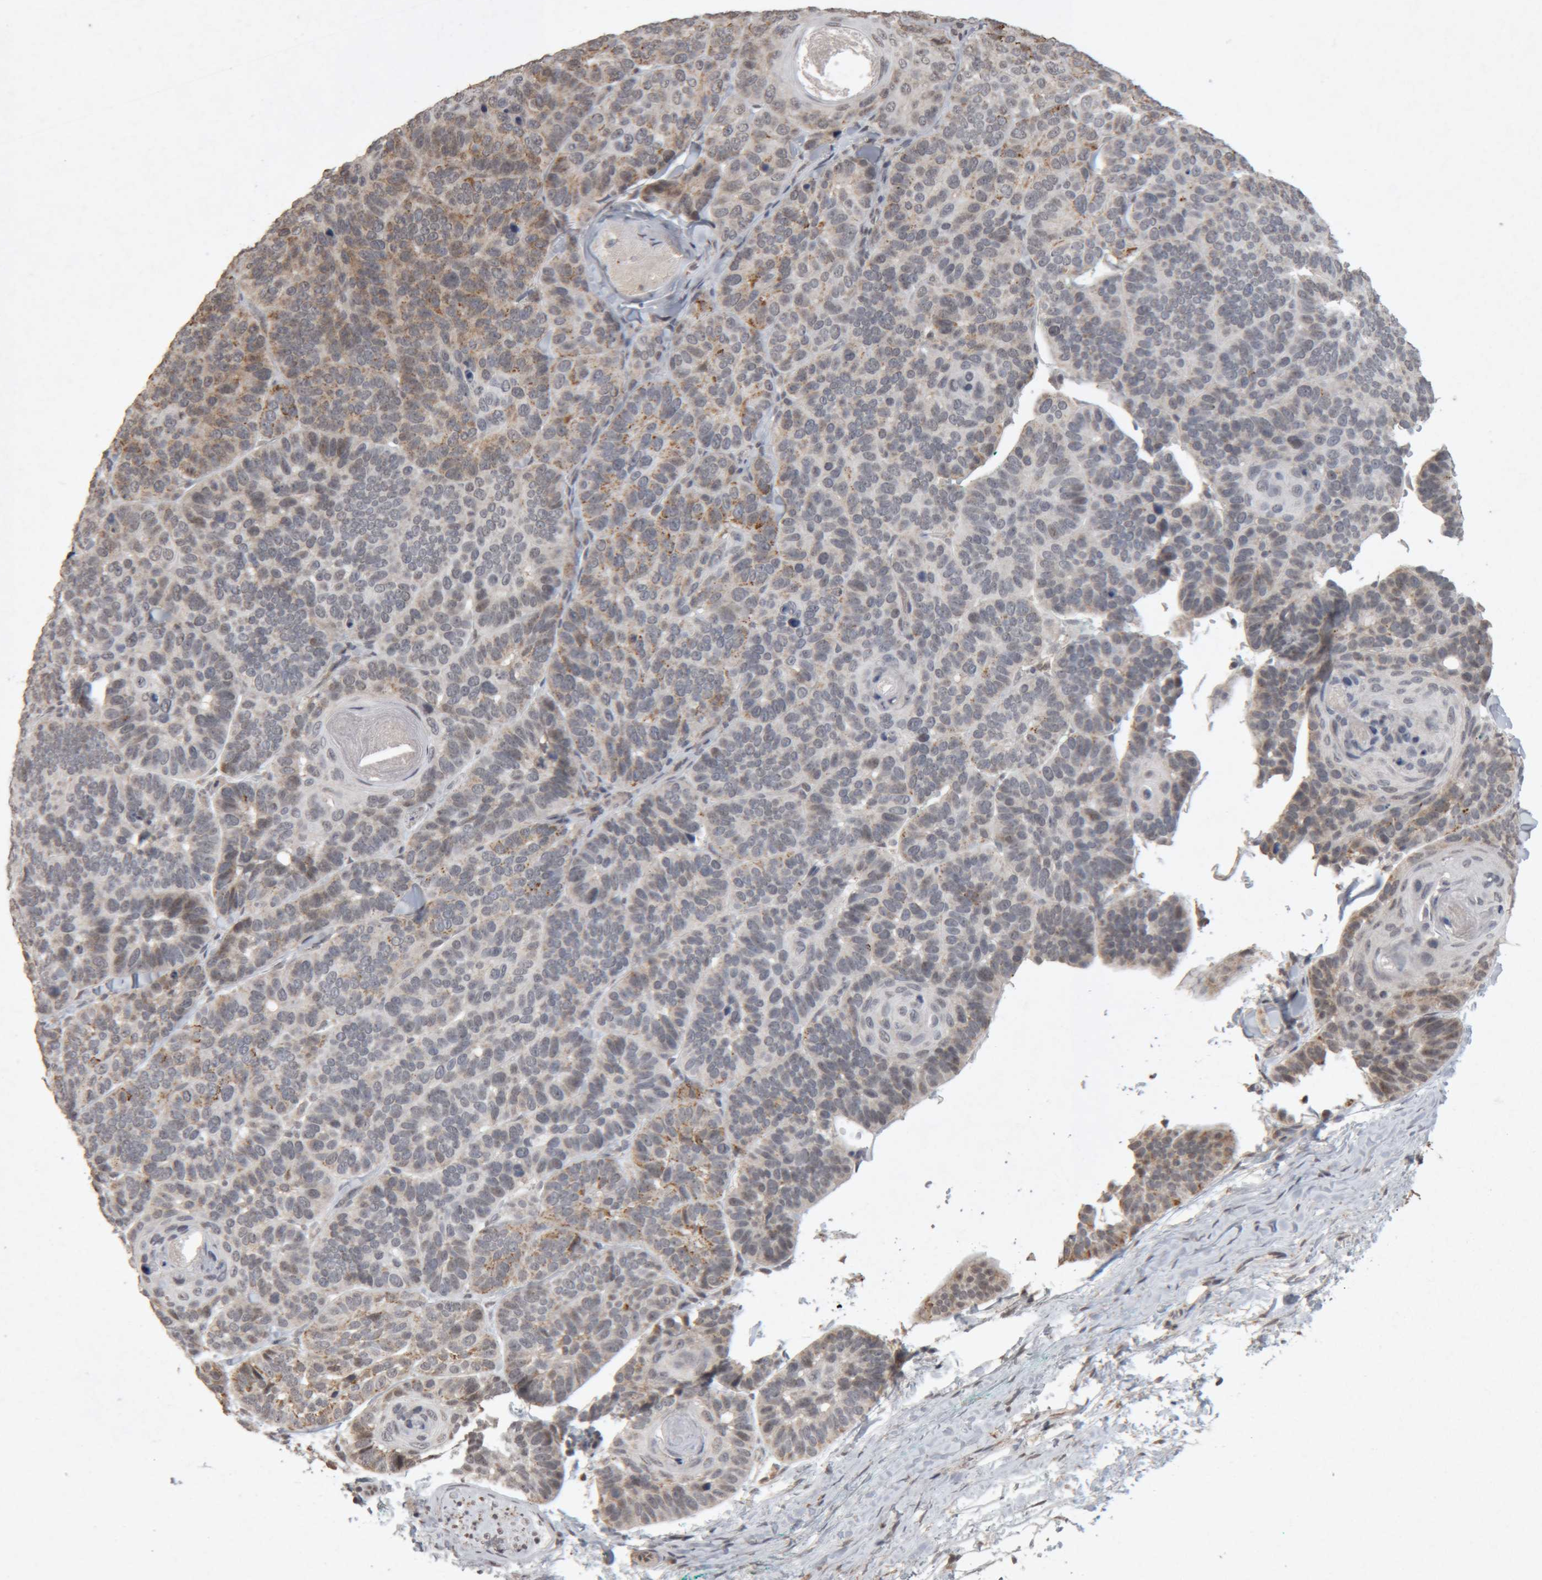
{"staining": {"intensity": "moderate", "quantity": "<25%", "location": "cytoplasmic/membranous"}, "tissue": "skin cancer", "cell_type": "Tumor cells", "image_type": "cancer", "snomed": [{"axis": "morphology", "description": "Basal cell carcinoma"}, {"axis": "topography", "description": "Skin"}], "caption": "Protein positivity by immunohistochemistry (IHC) reveals moderate cytoplasmic/membranous positivity in about <25% of tumor cells in skin cancer.", "gene": "MEP1A", "patient": {"sex": "male", "age": 62}}